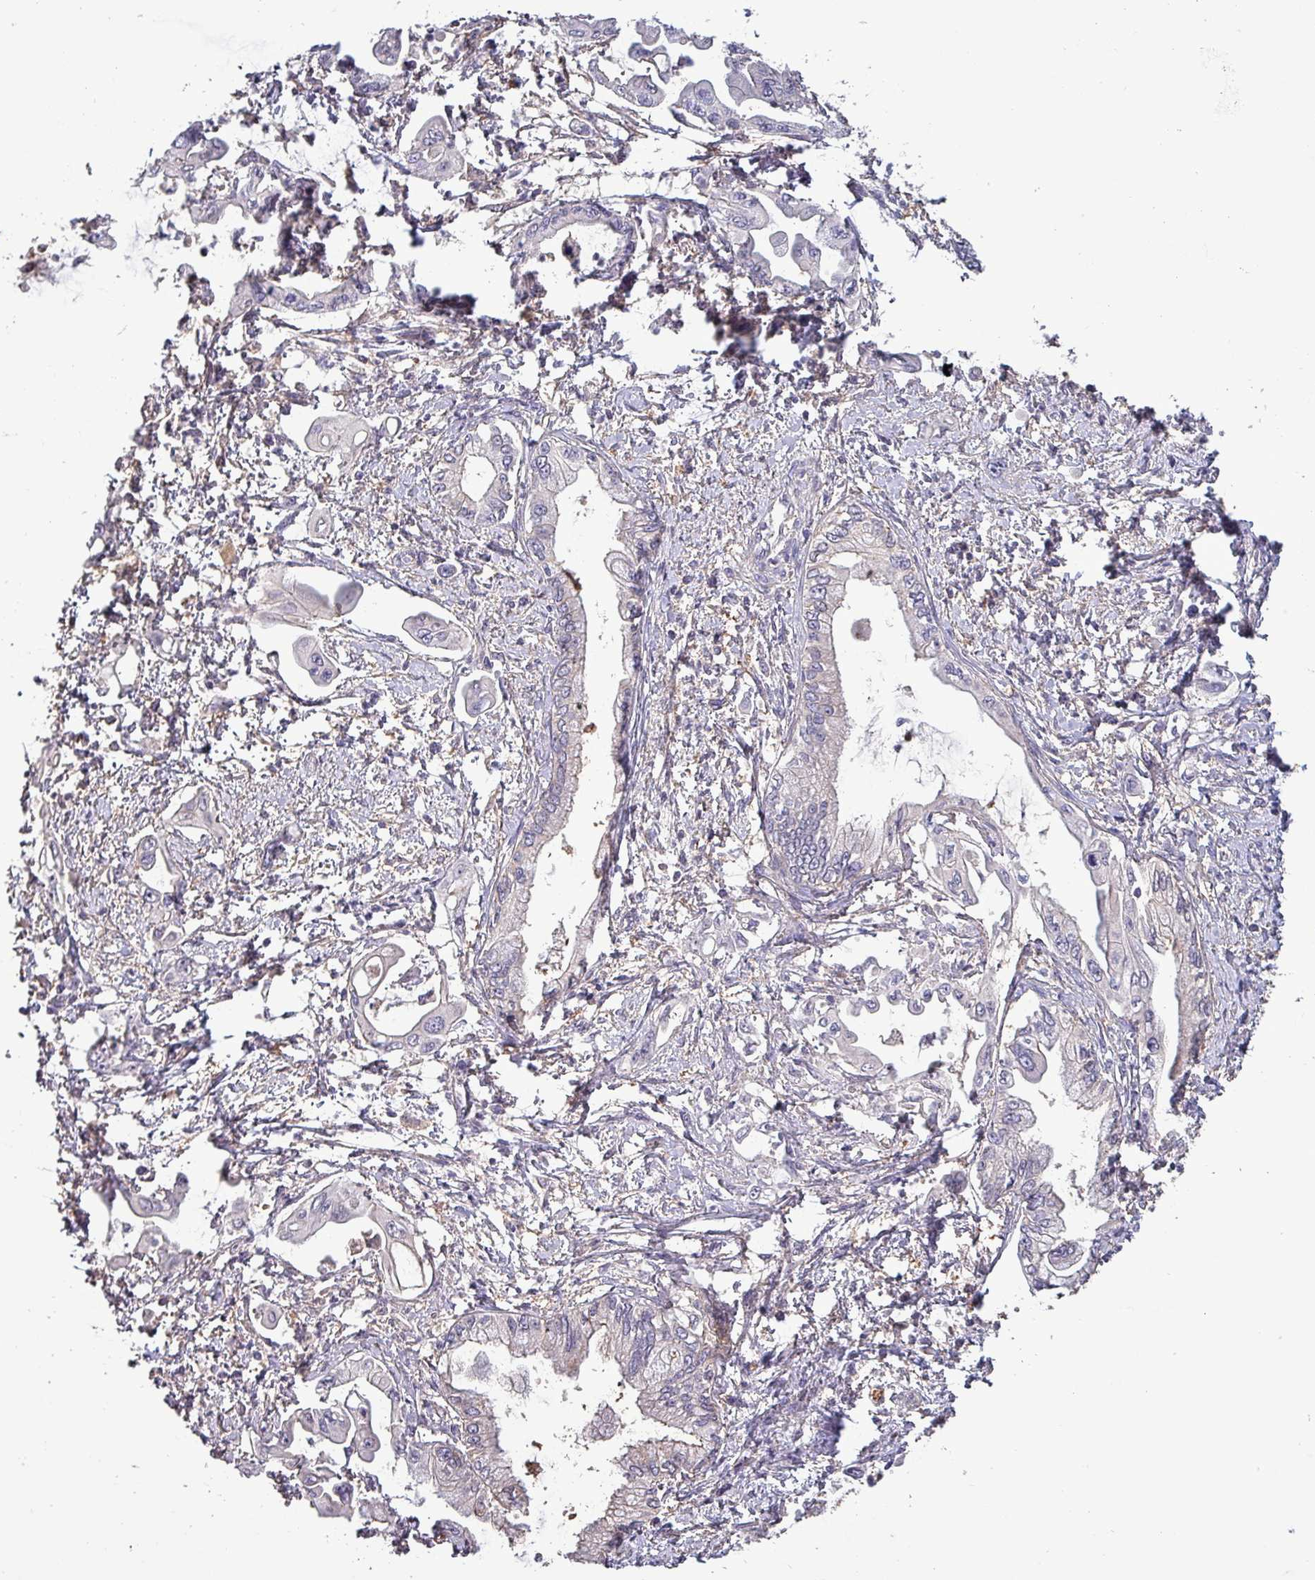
{"staining": {"intensity": "negative", "quantity": "none", "location": "none"}, "tissue": "pancreatic cancer", "cell_type": "Tumor cells", "image_type": "cancer", "snomed": [{"axis": "morphology", "description": "Adenocarcinoma, NOS"}, {"axis": "topography", "description": "Pancreas"}], "caption": "DAB (3,3'-diaminobenzidine) immunohistochemical staining of human adenocarcinoma (pancreatic) displays no significant positivity in tumor cells.", "gene": "HTRA4", "patient": {"sex": "male", "age": 61}}